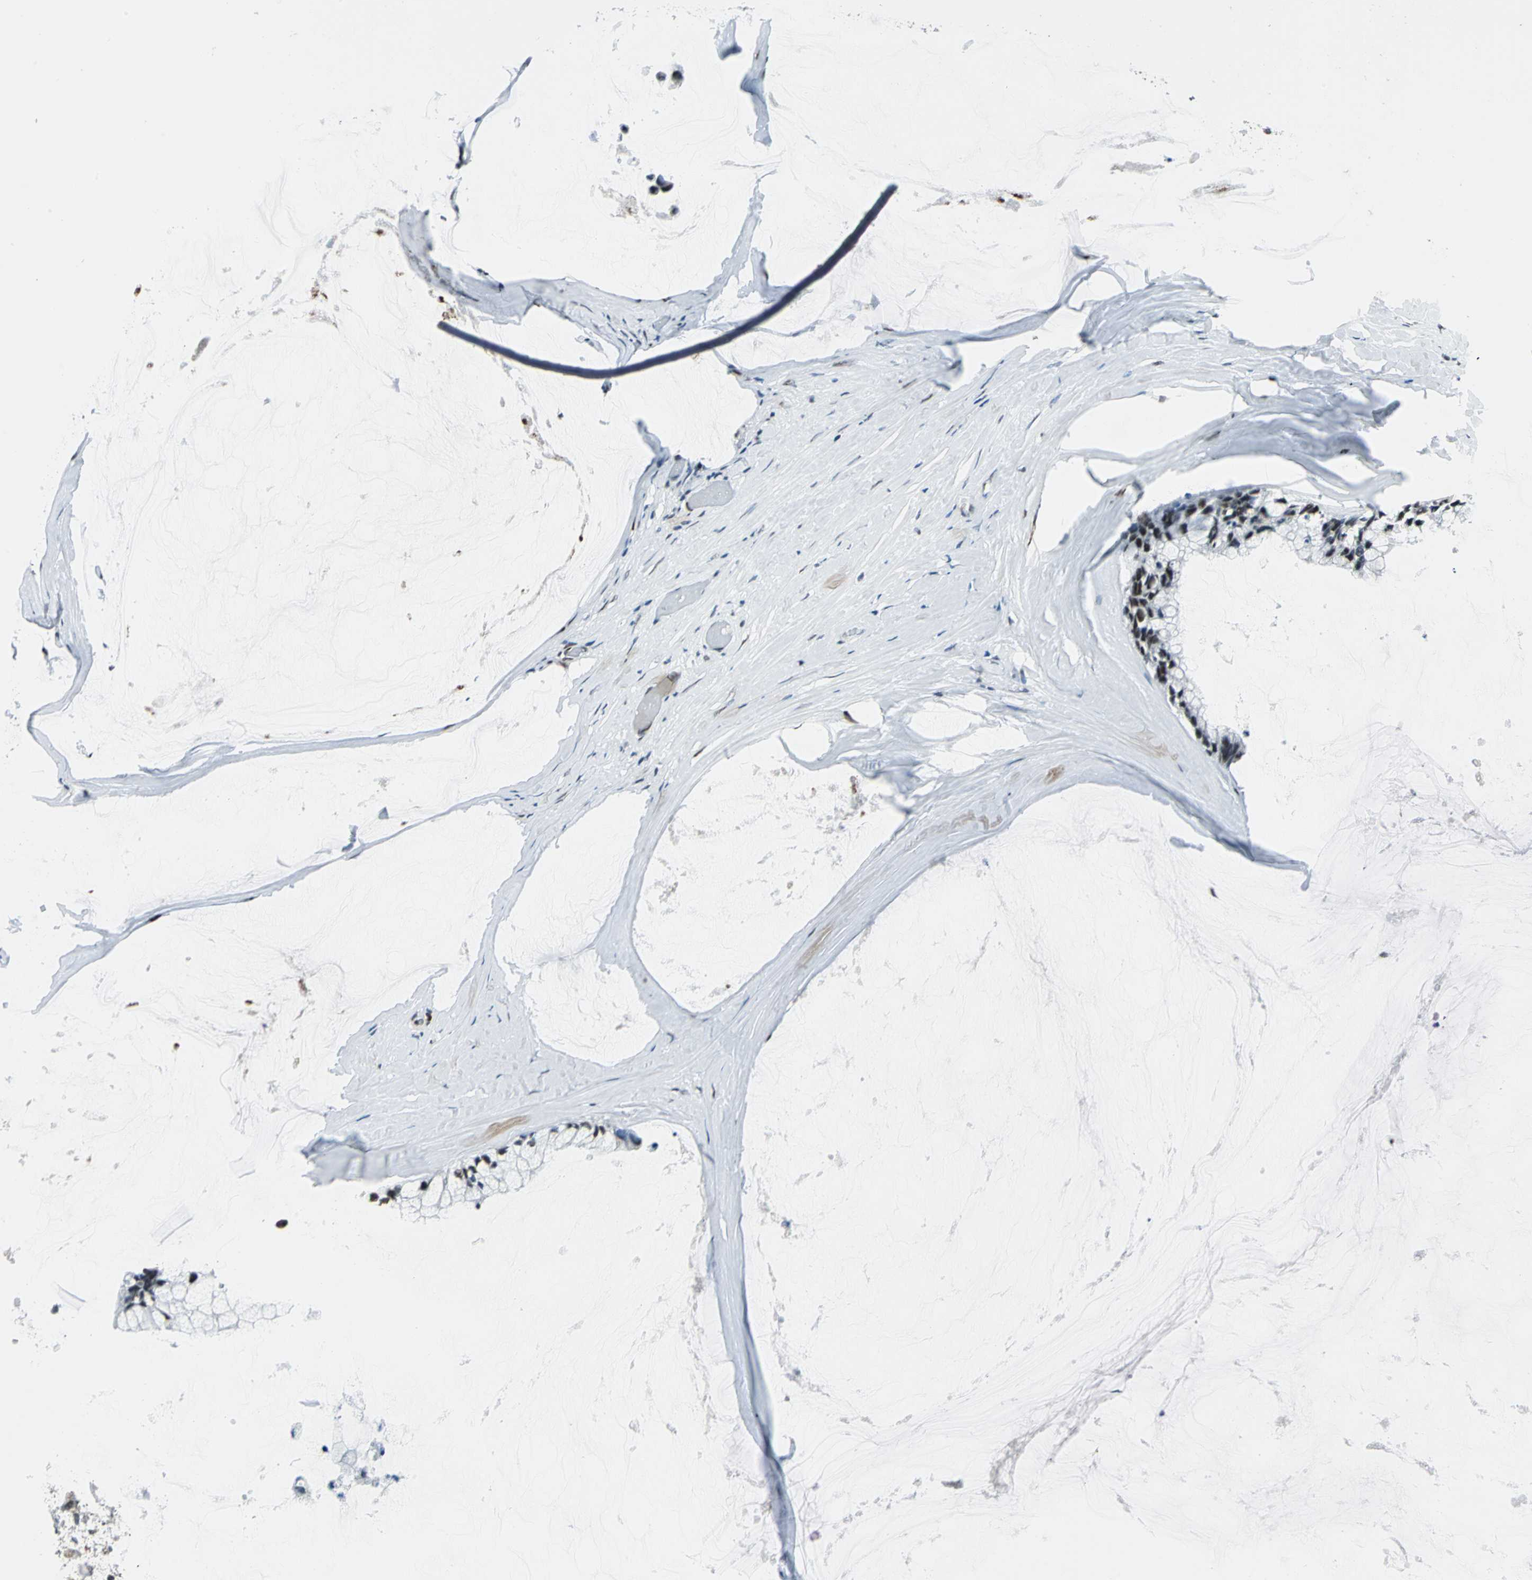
{"staining": {"intensity": "strong", "quantity": ">75%", "location": "nuclear"}, "tissue": "ovarian cancer", "cell_type": "Tumor cells", "image_type": "cancer", "snomed": [{"axis": "morphology", "description": "Cystadenocarcinoma, mucinous, NOS"}, {"axis": "topography", "description": "Ovary"}], "caption": "Protein expression analysis of human ovarian mucinous cystadenocarcinoma reveals strong nuclear staining in approximately >75% of tumor cells.", "gene": "KAT6B", "patient": {"sex": "female", "age": 39}}